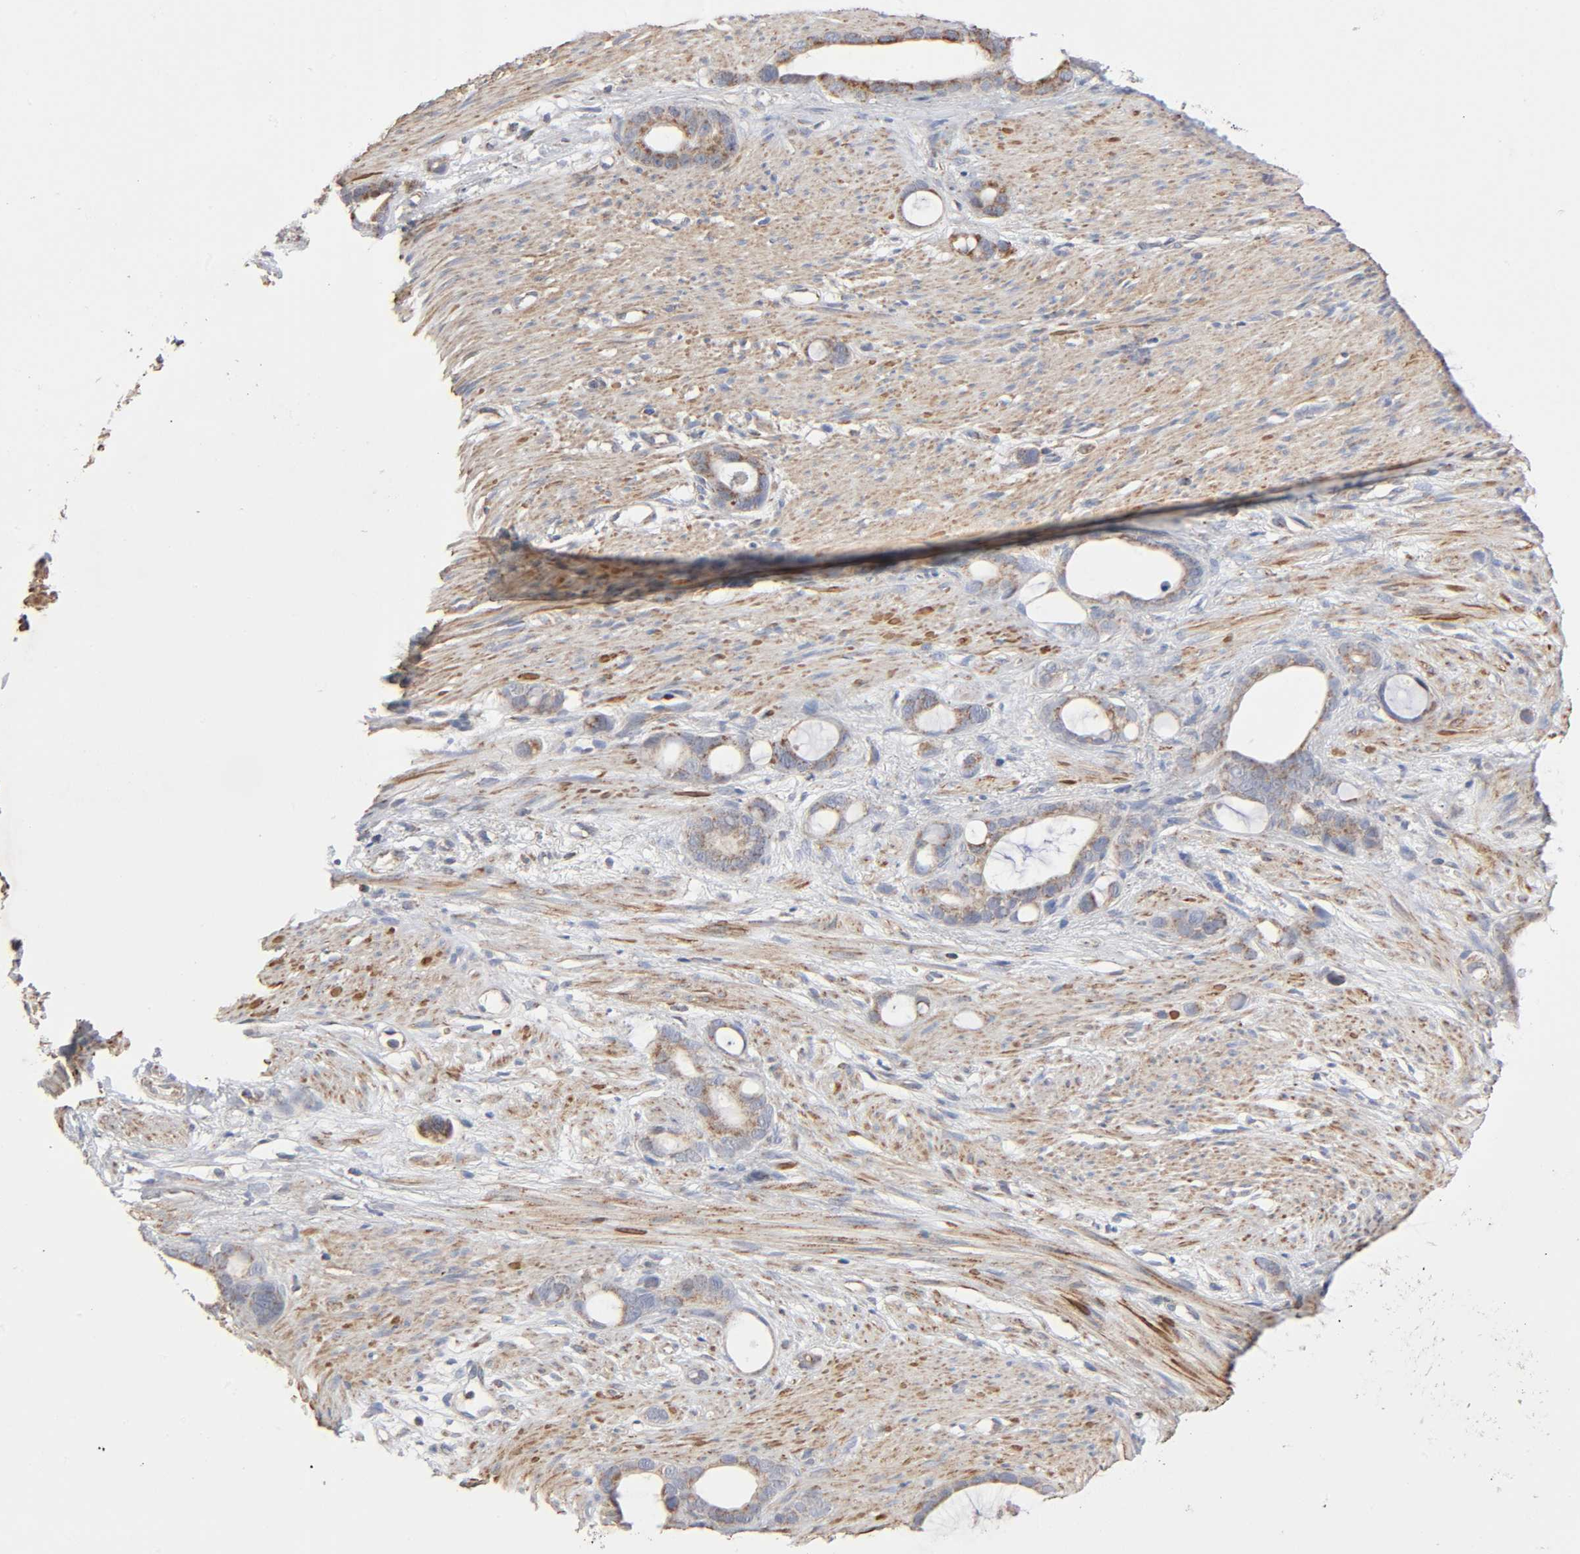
{"staining": {"intensity": "moderate", "quantity": ">75%", "location": "cytoplasmic/membranous"}, "tissue": "stomach cancer", "cell_type": "Tumor cells", "image_type": "cancer", "snomed": [{"axis": "morphology", "description": "Adenocarcinoma, NOS"}, {"axis": "topography", "description": "Stomach"}], "caption": "Brown immunohistochemical staining in stomach cancer shows moderate cytoplasmic/membranous staining in approximately >75% of tumor cells.", "gene": "SYT16", "patient": {"sex": "female", "age": 75}}